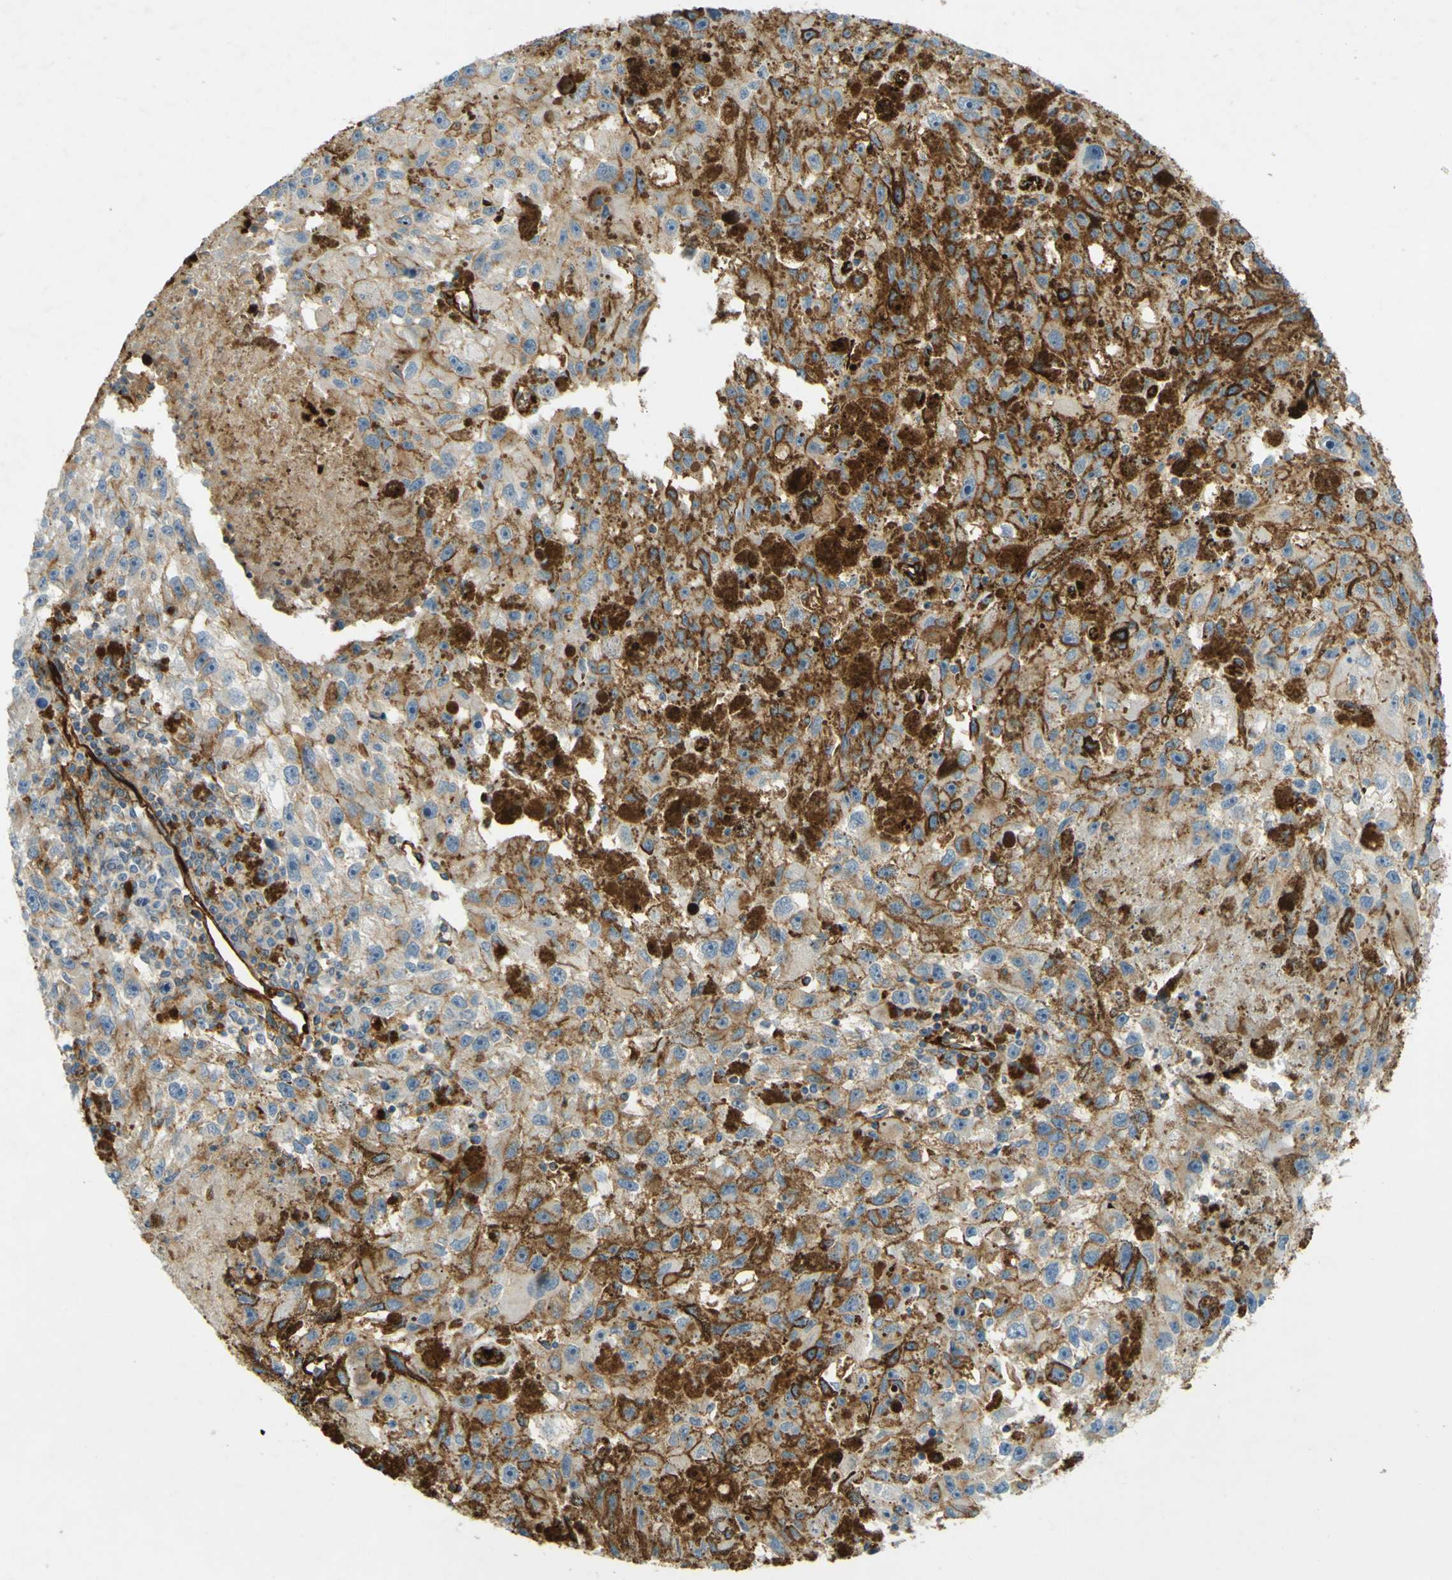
{"staining": {"intensity": "weak", "quantity": "25%-75%", "location": "cytoplasmic/membranous"}, "tissue": "melanoma", "cell_type": "Tumor cells", "image_type": "cancer", "snomed": [{"axis": "morphology", "description": "Malignant melanoma, NOS"}, {"axis": "topography", "description": "Skin"}], "caption": "IHC histopathology image of malignant melanoma stained for a protein (brown), which demonstrates low levels of weak cytoplasmic/membranous staining in about 25%-75% of tumor cells.", "gene": "PLXDC1", "patient": {"sex": "female", "age": 104}}